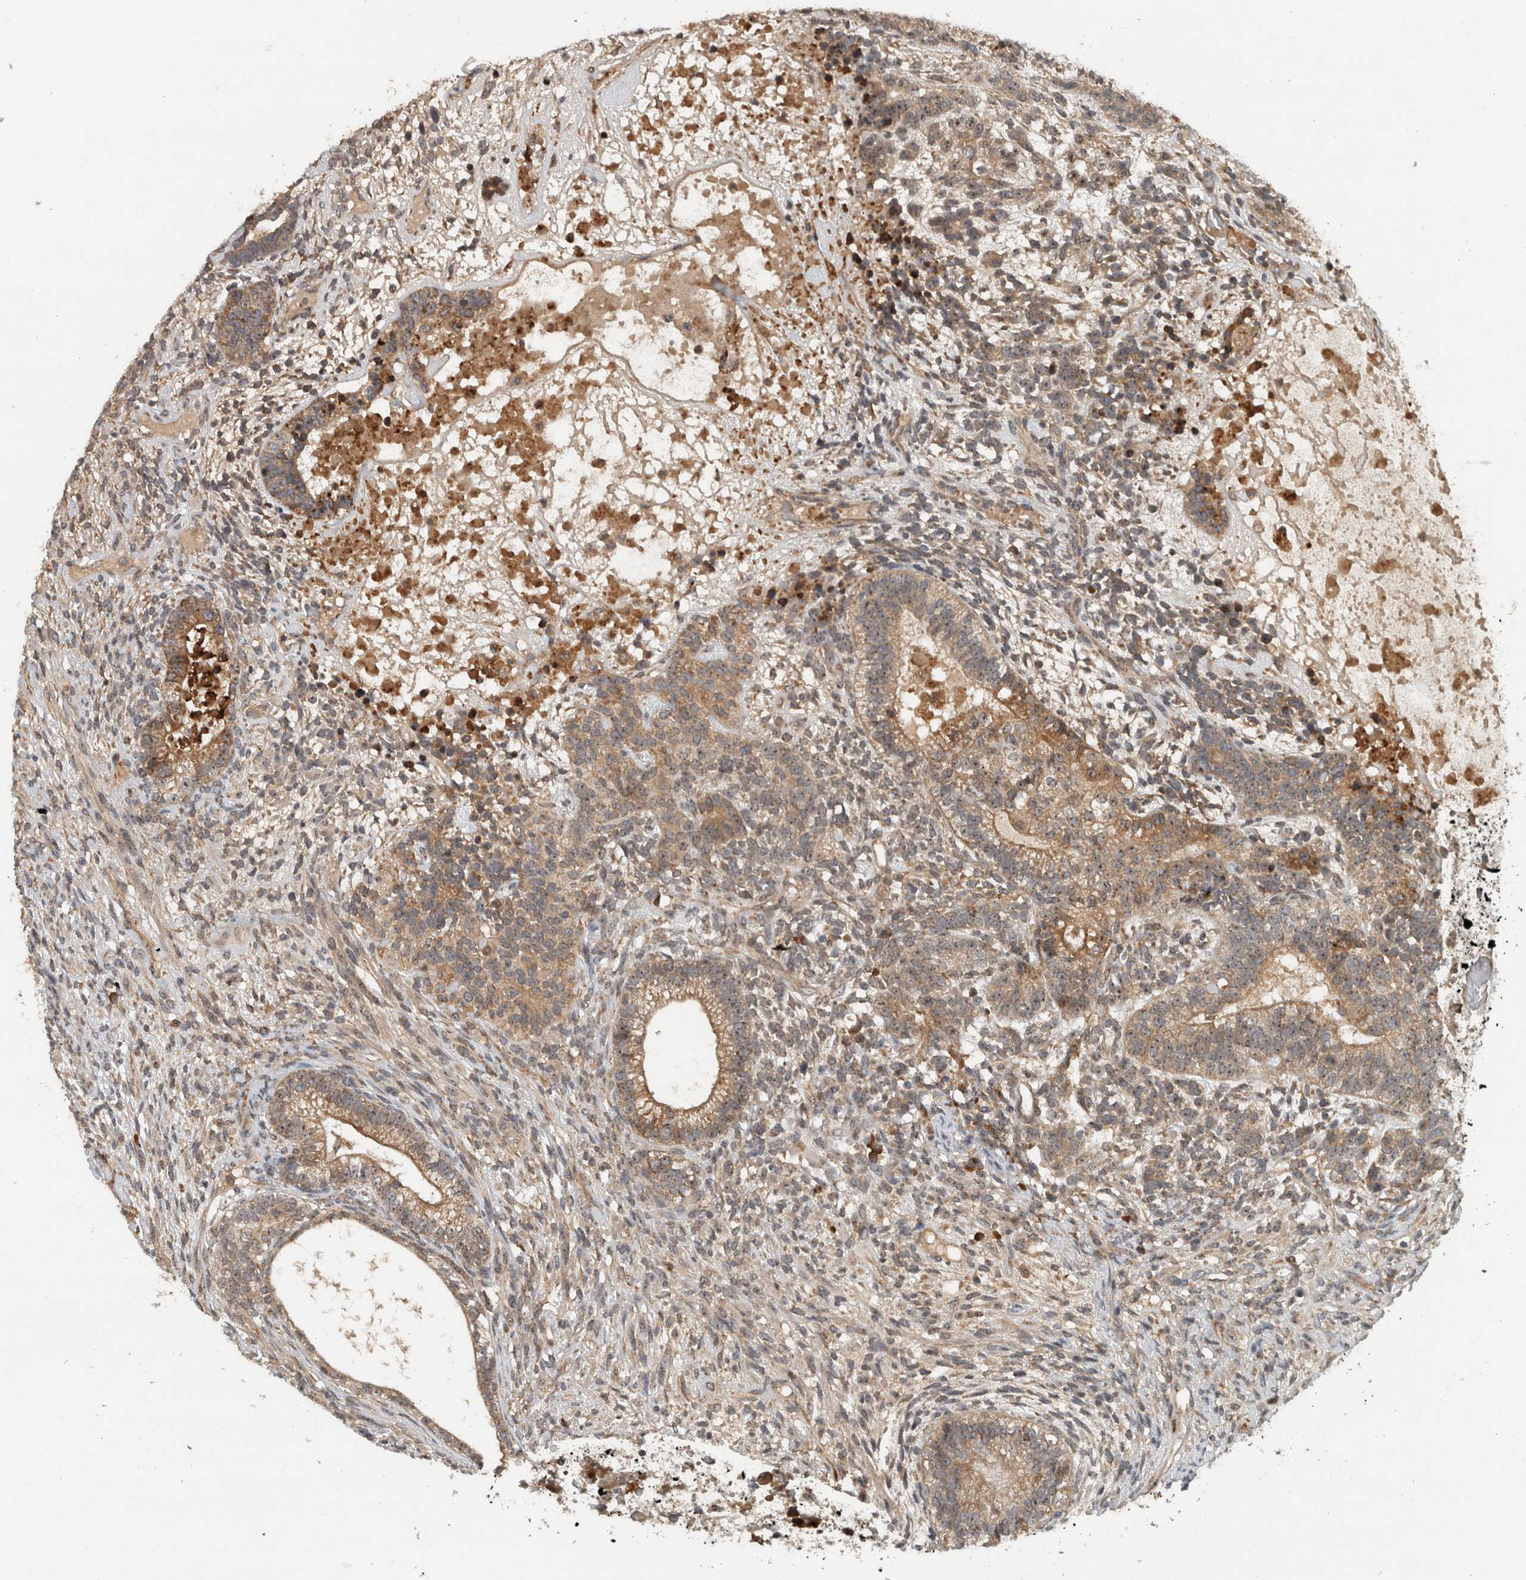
{"staining": {"intensity": "moderate", "quantity": ">75%", "location": "cytoplasmic/membranous,nuclear"}, "tissue": "testis cancer", "cell_type": "Tumor cells", "image_type": "cancer", "snomed": [{"axis": "morphology", "description": "Seminoma, NOS"}, {"axis": "morphology", "description": "Carcinoma, Embryonal, NOS"}, {"axis": "topography", "description": "Testis"}], "caption": "Tumor cells reveal medium levels of moderate cytoplasmic/membranous and nuclear expression in approximately >75% of cells in testis cancer. Nuclei are stained in blue.", "gene": "GPR137B", "patient": {"sex": "male", "age": 28}}